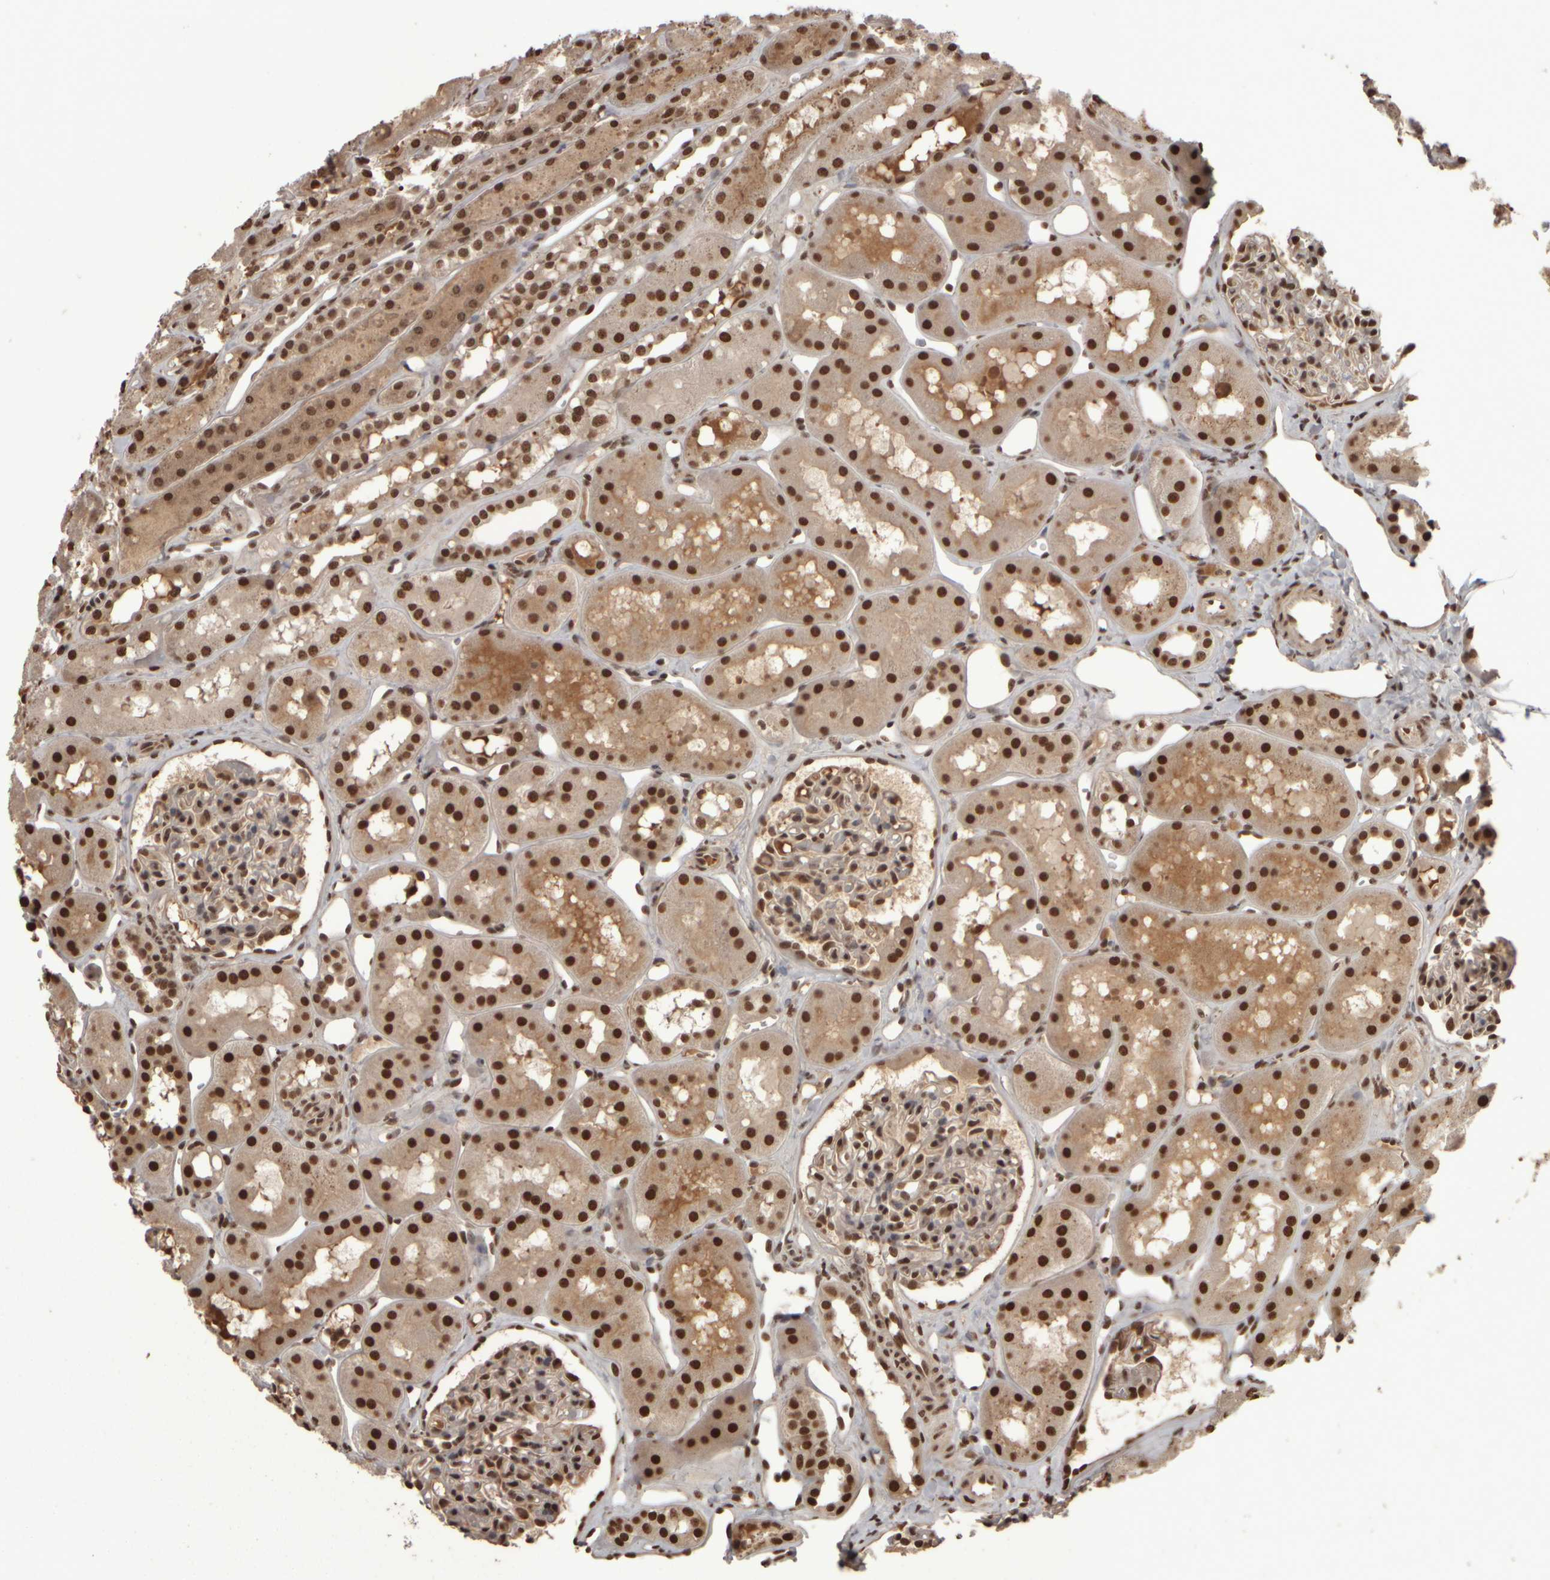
{"staining": {"intensity": "strong", "quantity": ">75%", "location": "nuclear"}, "tissue": "kidney", "cell_type": "Cells in glomeruli", "image_type": "normal", "snomed": [{"axis": "morphology", "description": "Normal tissue, NOS"}, {"axis": "topography", "description": "Kidney"}], "caption": "A brown stain labels strong nuclear positivity of a protein in cells in glomeruli of normal human kidney. (DAB (3,3'-diaminobenzidine) IHC with brightfield microscopy, high magnification).", "gene": "ZFHX4", "patient": {"sex": "male", "age": 16}}